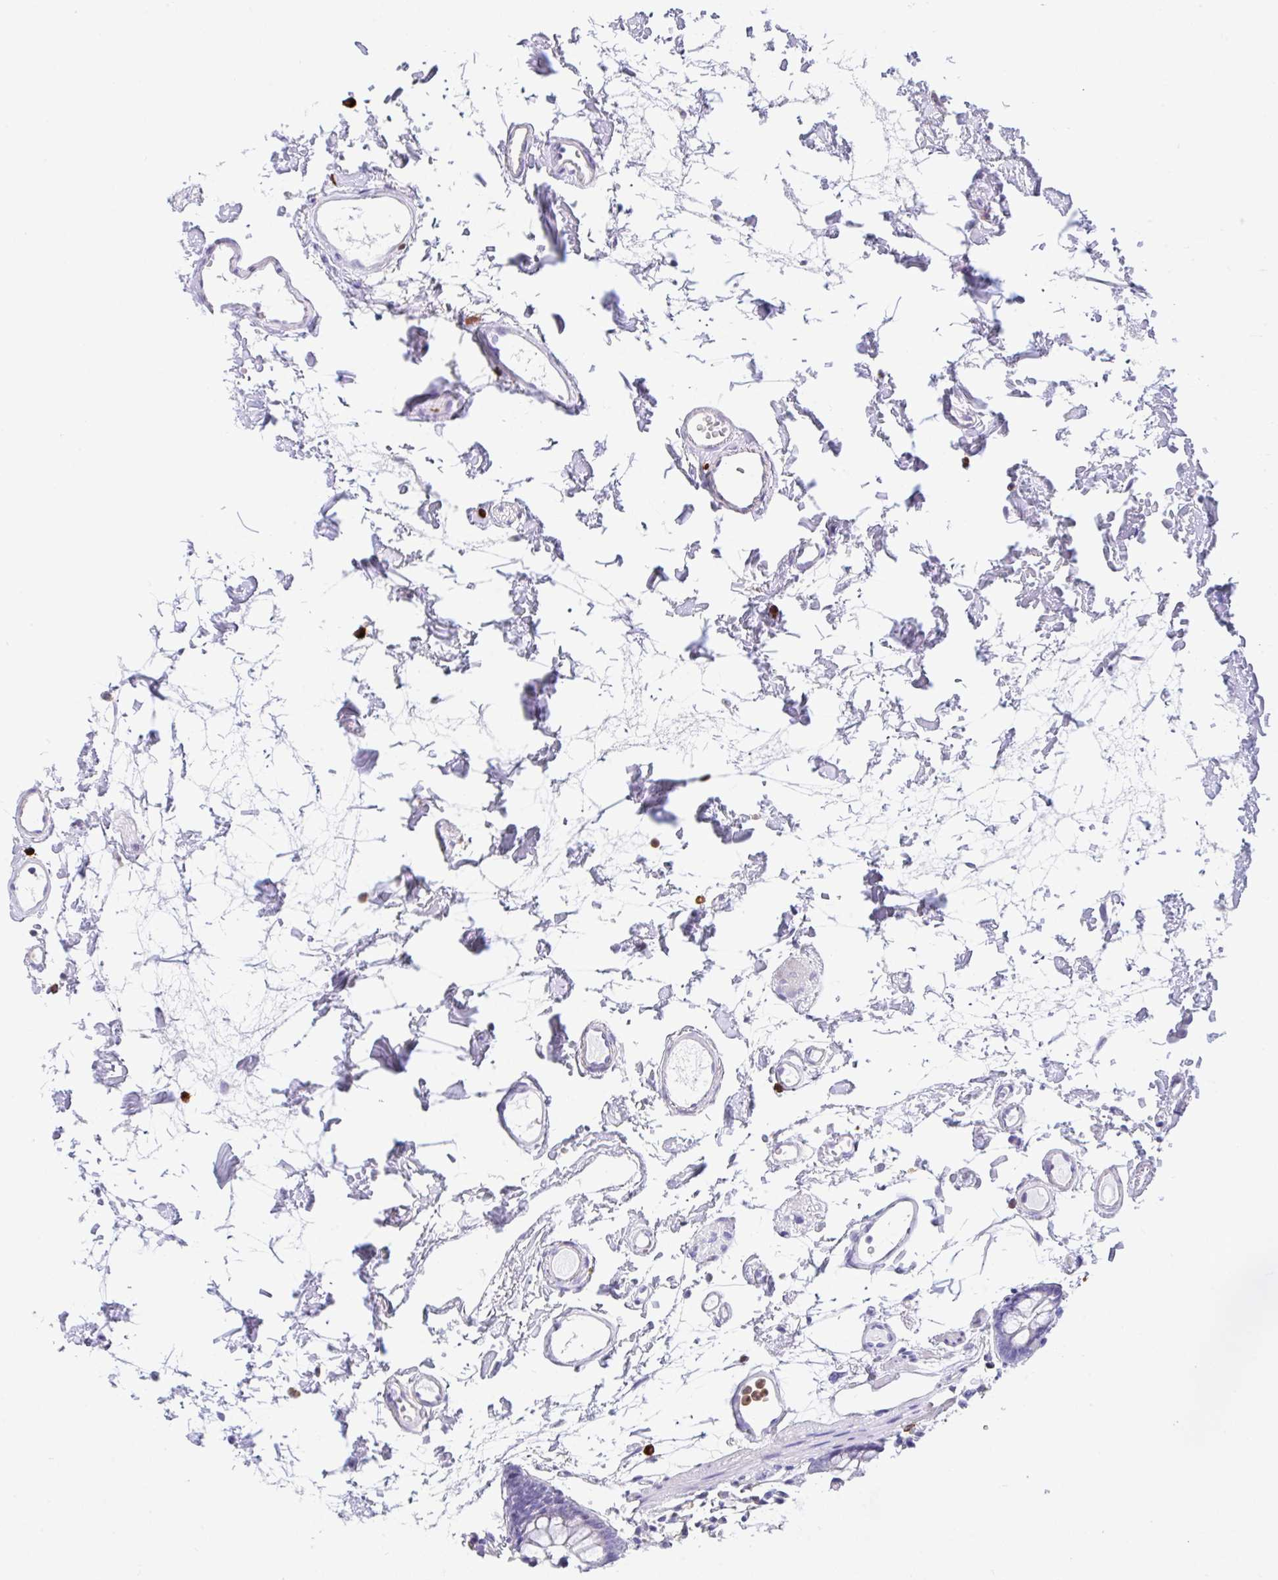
{"staining": {"intensity": "negative", "quantity": "none", "location": "none"}, "tissue": "colon", "cell_type": "Endothelial cells", "image_type": "normal", "snomed": [{"axis": "morphology", "description": "Normal tissue, NOS"}, {"axis": "topography", "description": "Colon"}], "caption": "Protein analysis of benign colon exhibits no significant expression in endothelial cells. (Stains: DAB immunohistochemistry with hematoxylin counter stain, Microscopy: brightfield microscopy at high magnification).", "gene": "NCF1", "patient": {"sex": "female", "age": 84}}